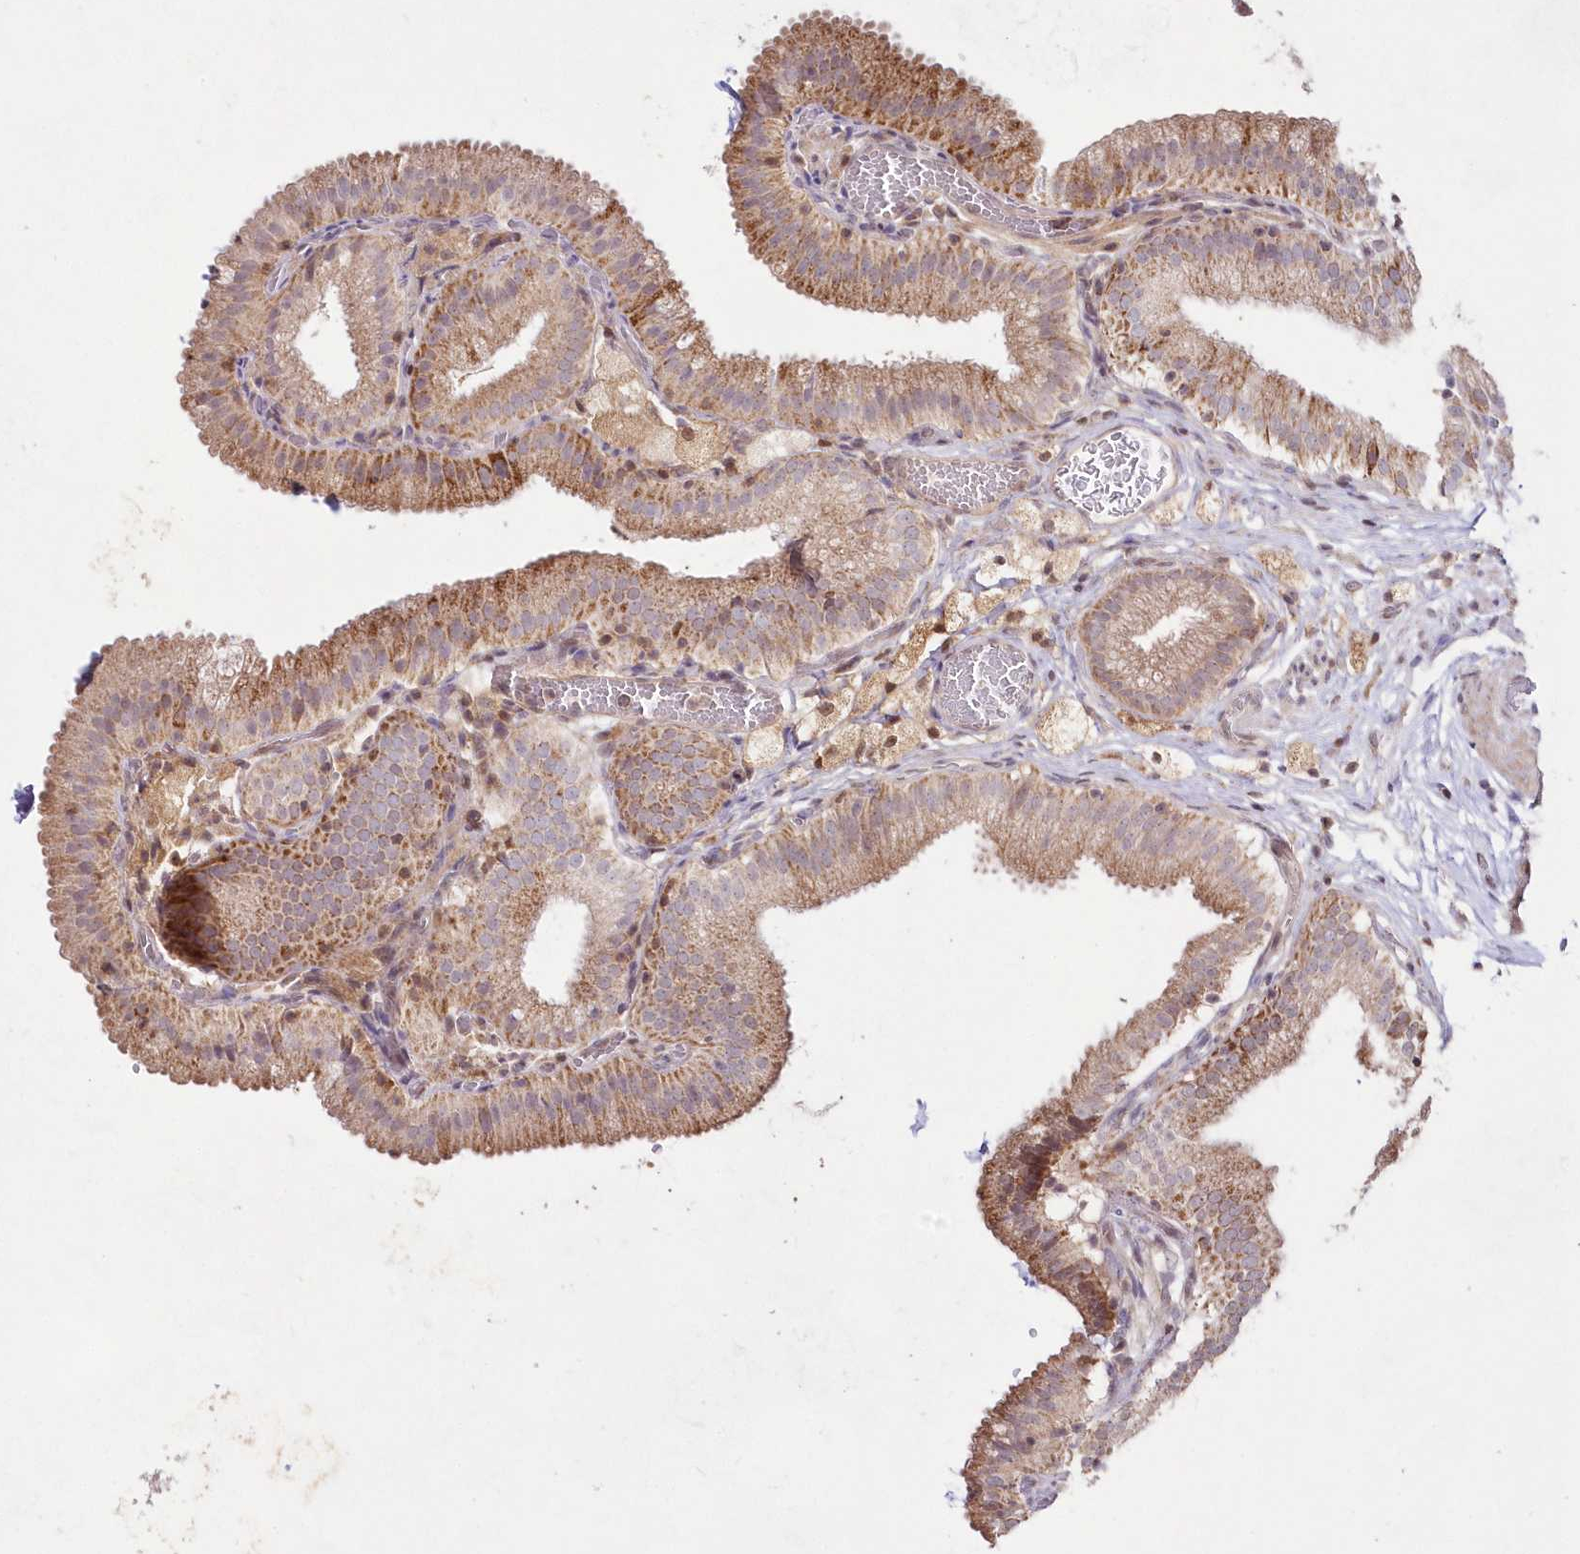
{"staining": {"intensity": "moderate", "quantity": ">75%", "location": "cytoplasmic/membranous"}, "tissue": "gallbladder", "cell_type": "Glandular cells", "image_type": "normal", "snomed": [{"axis": "morphology", "description": "Normal tissue, NOS"}, {"axis": "topography", "description": "Gallbladder"}], "caption": "DAB (3,3'-diaminobenzidine) immunohistochemical staining of benign gallbladder exhibits moderate cytoplasmic/membranous protein staining in approximately >75% of glandular cells.", "gene": "IMPA1", "patient": {"sex": "male", "age": 54}}